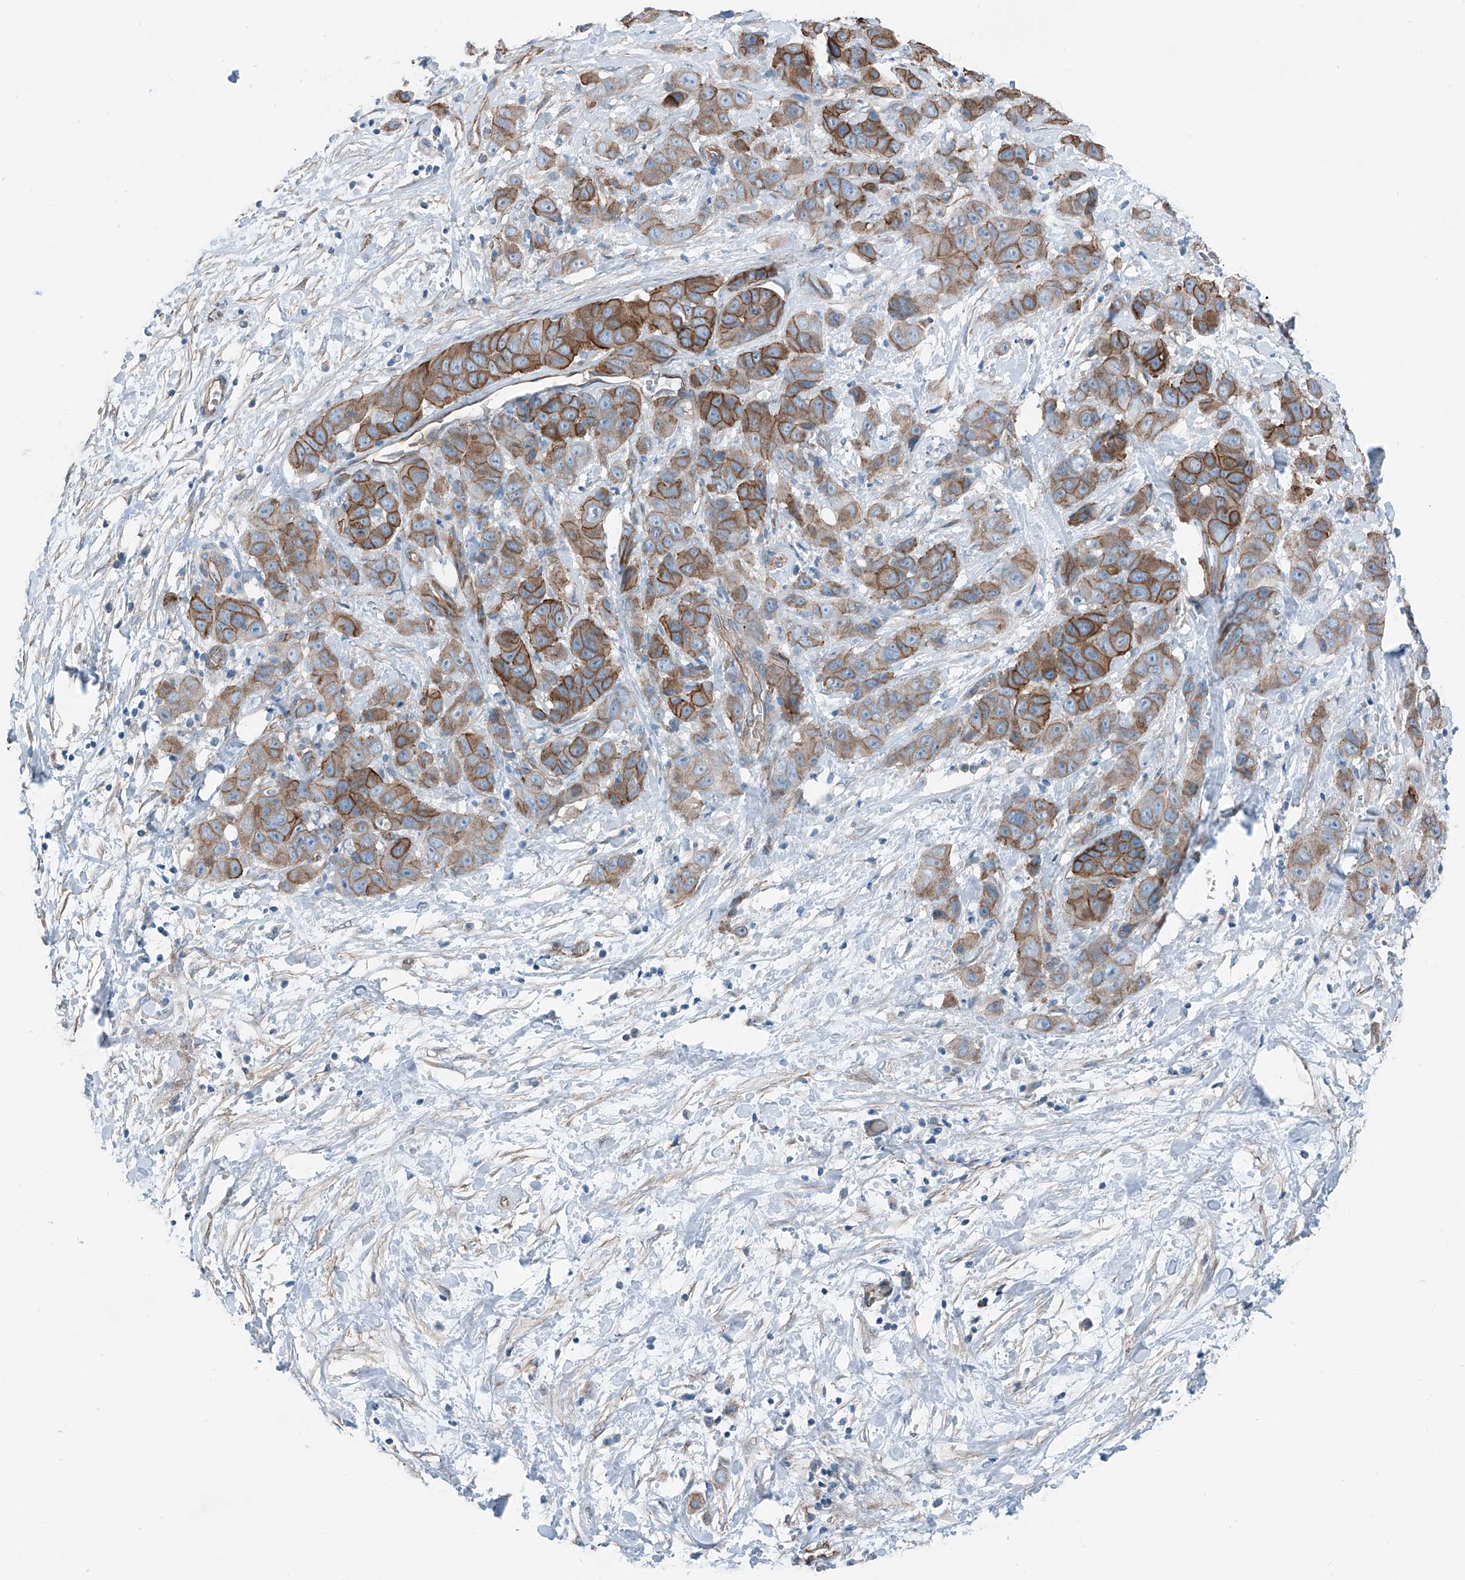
{"staining": {"intensity": "strong", "quantity": ">75%", "location": "cytoplasmic/membranous"}, "tissue": "liver cancer", "cell_type": "Tumor cells", "image_type": "cancer", "snomed": [{"axis": "morphology", "description": "Cholangiocarcinoma"}, {"axis": "topography", "description": "Liver"}], "caption": "Immunohistochemical staining of liver cholangiocarcinoma demonstrates high levels of strong cytoplasmic/membranous protein expression in approximately >75% of tumor cells. (DAB (3,3'-diaminobenzidine) IHC with brightfield microscopy, high magnification).", "gene": "THEMIS2", "patient": {"sex": "female", "age": 52}}